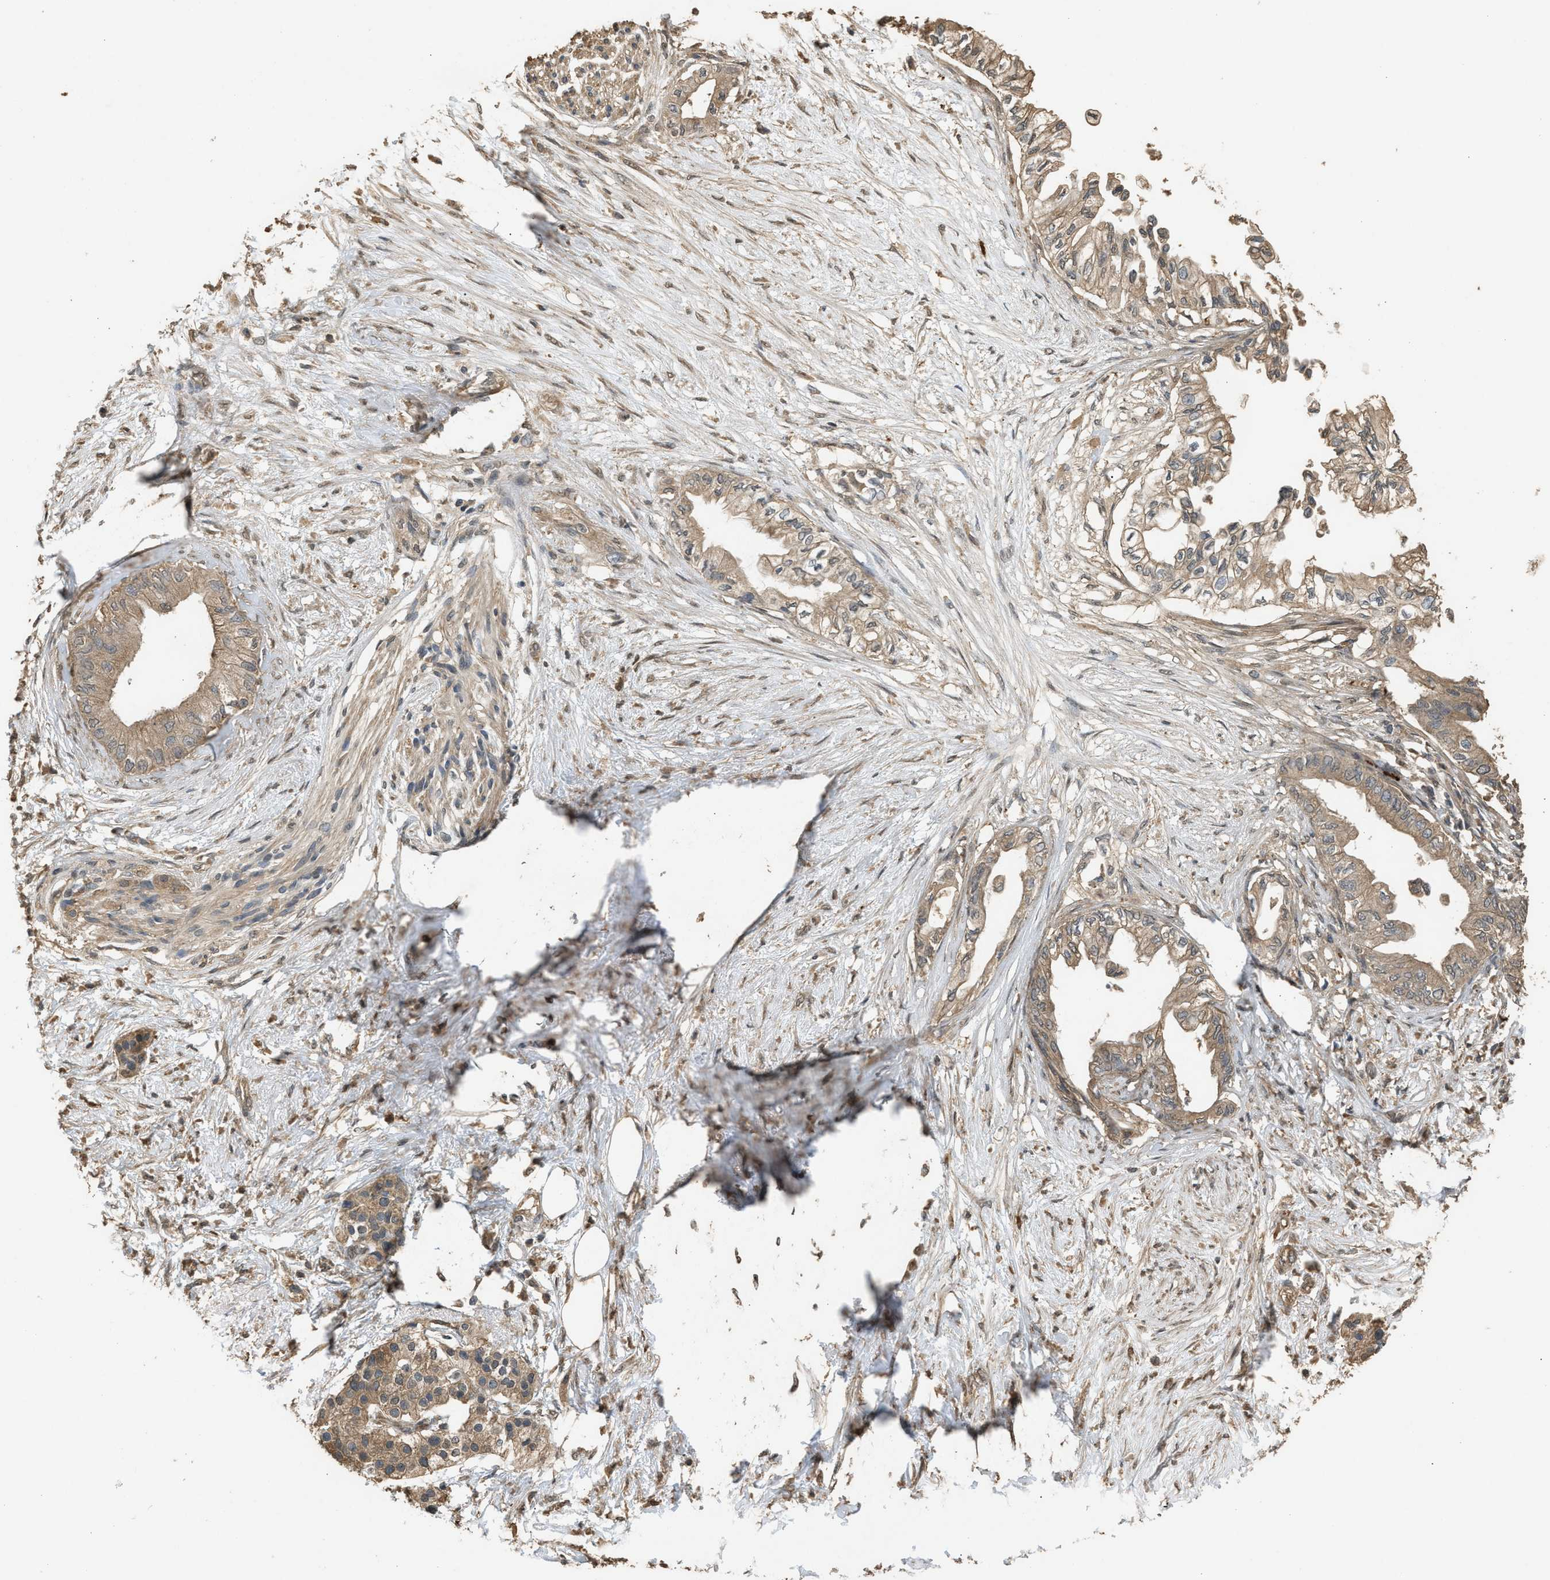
{"staining": {"intensity": "weak", "quantity": ">75%", "location": "cytoplasmic/membranous"}, "tissue": "pancreatic cancer", "cell_type": "Tumor cells", "image_type": "cancer", "snomed": [{"axis": "morphology", "description": "Normal tissue, NOS"}, {"axis": "morphology", "description": "Adenocarcinoma, NOS"}, {"axis": "topography", "description": "Pancreas"}, {"axis": "topography", "description": "Duodenum"}], "caption": "Immunohistochemistry (DAB) staining of human pancreatic adenocarcinoma exhibits weak cytoplasmic/membranous protein expression in about >75% of tumor cells.", "gene": "ARHGDIA", "patient": {"sex": "female", "age": 60}}